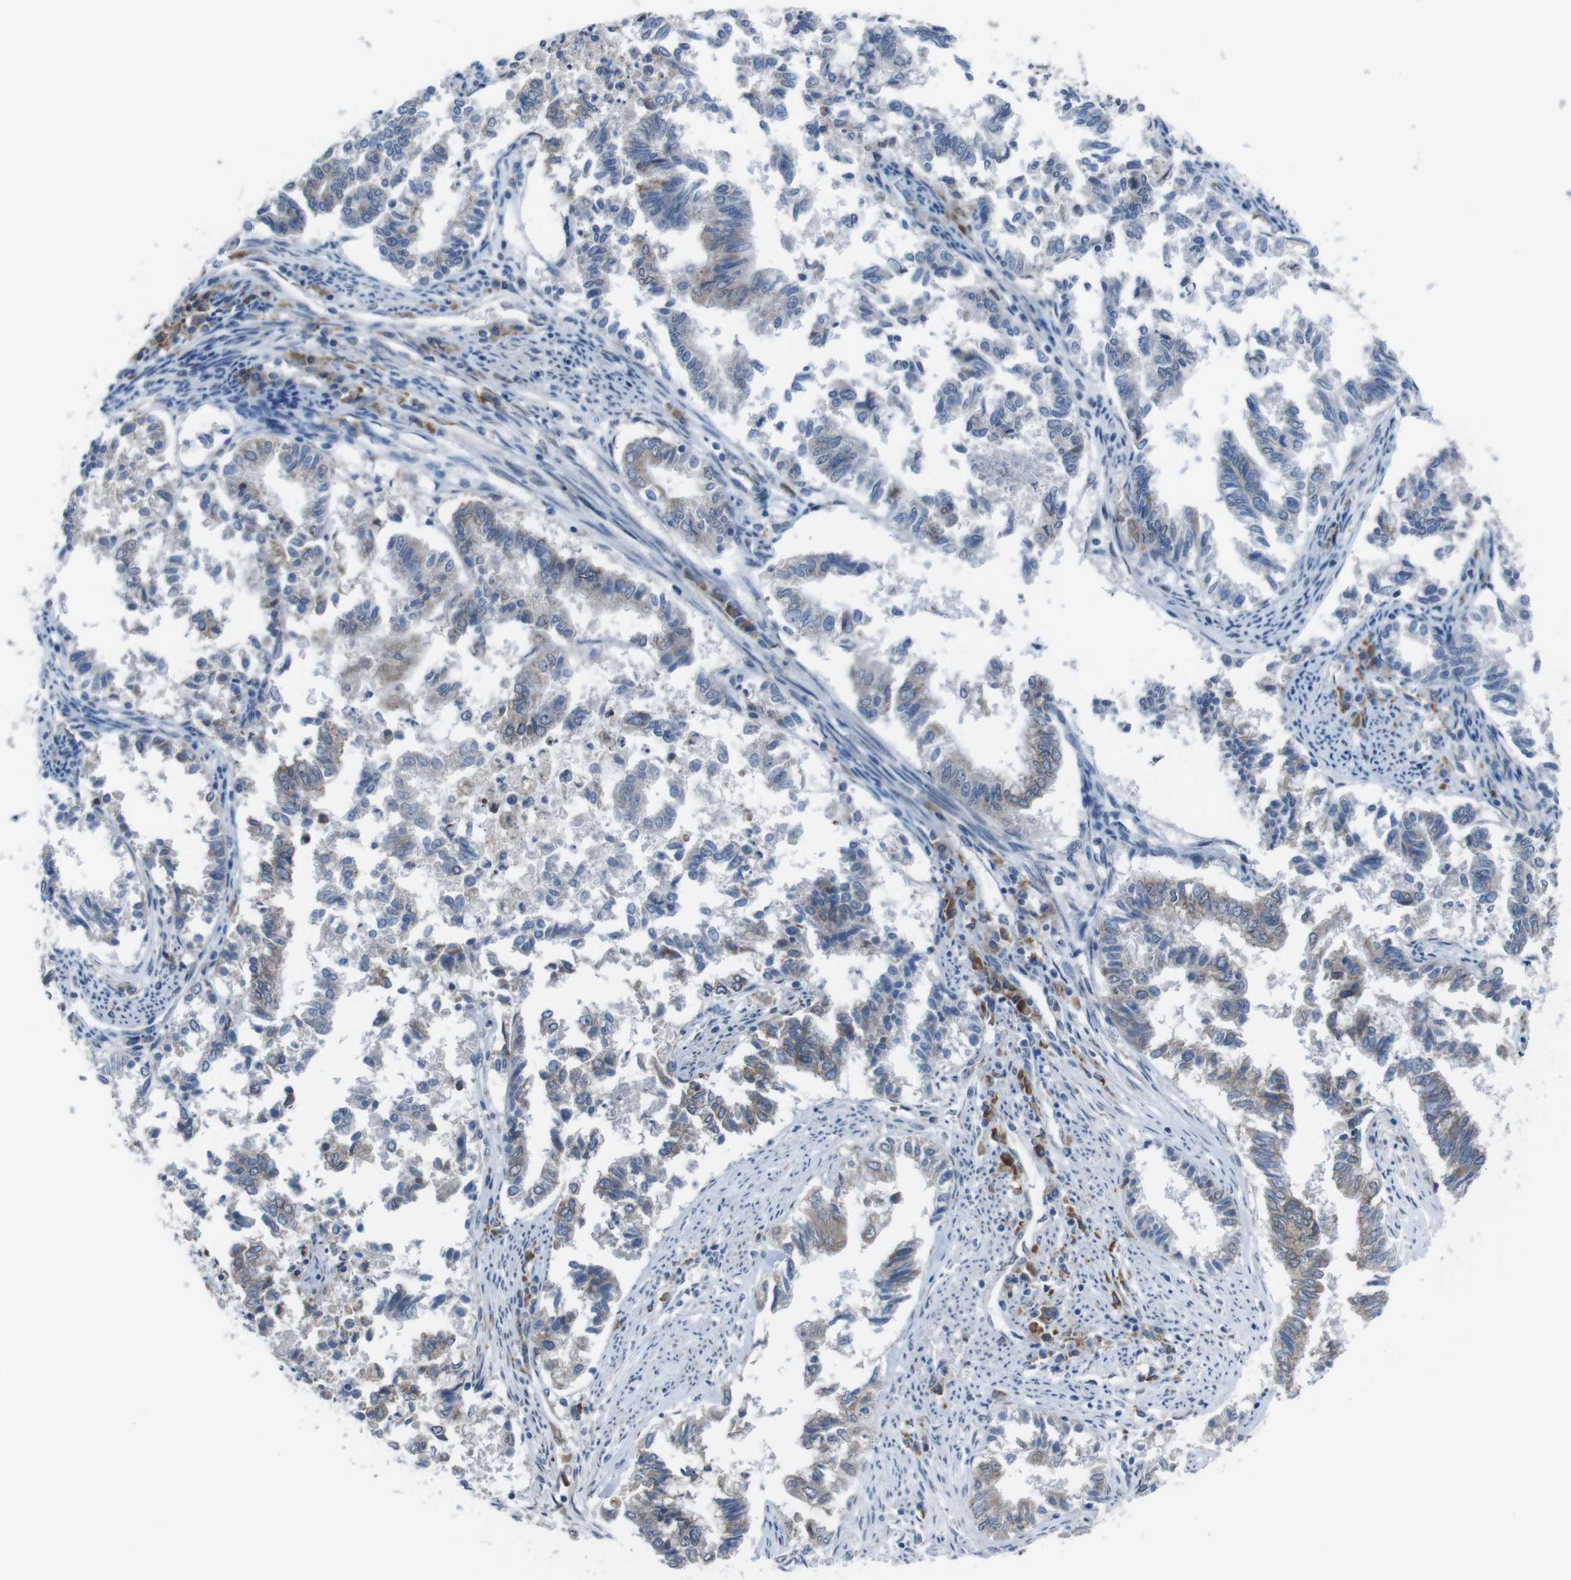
{"staining": {"intensity": "weak", "quantity": "<25%", "location": "cytoplasmic/membranous"}, "tissue": "endometrial cancer", "cell_type": "Tumor cells", "image_type": "cancer", "snomed": [{"axis": "morphology", "description": "Necrosis, NOS"}, {"axis": "morphology", "description": "Adenocarcinoma, NOS"}, {"axis": "topography", "description": "Endometrium"}], "caption": "Tumor cells are negative for brown protein staining in adenocarcinoma (endometrial). (DAB IHC, high magnification).", "gene": "CDH22", "patient": {"sex": "female", "age": 79}}